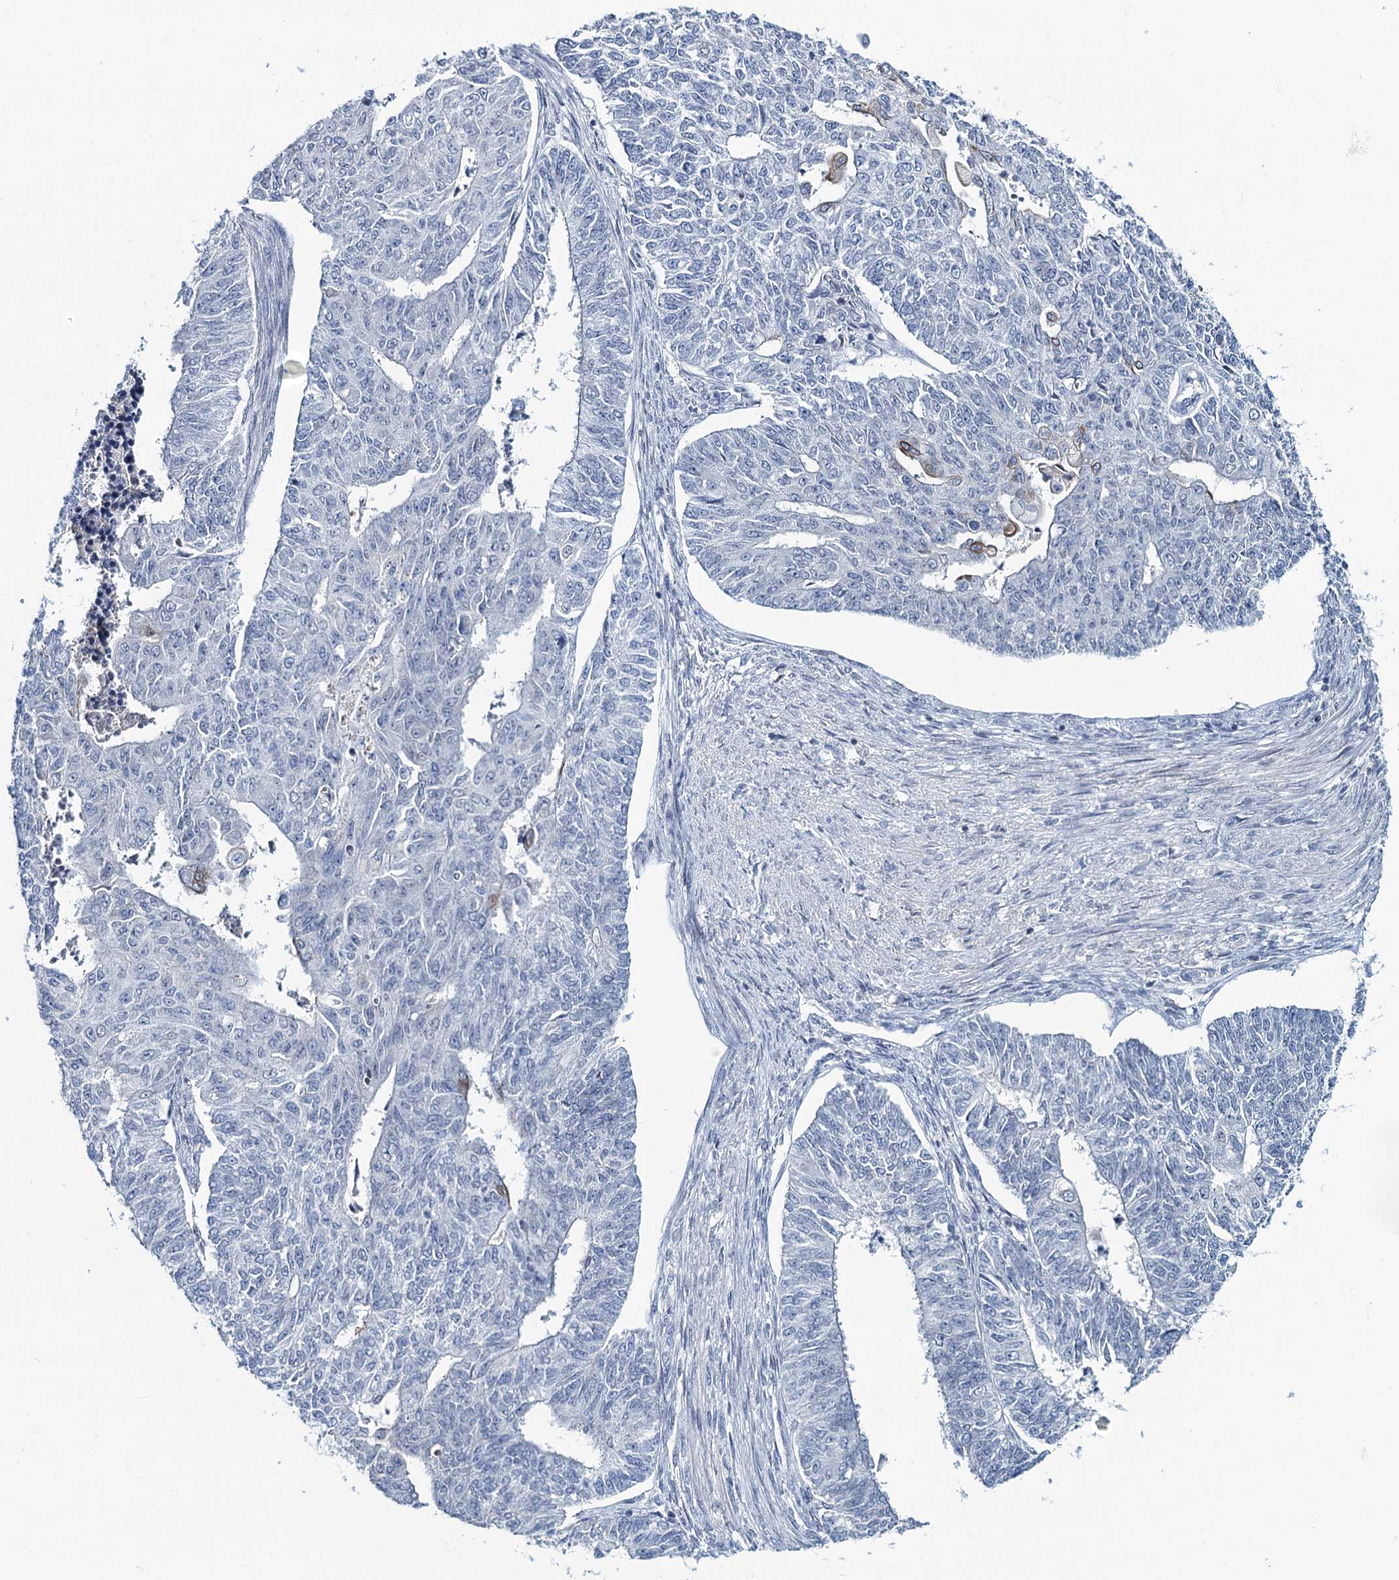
{"staining": {"intensity": "negative", "quantity": "none", "location": "none"}, "tissue": "endometrial cancer", "cell_type": "Tumor cells", "image_type": "cancer", "snomed": [{"axis": "morphology", "description": "Adenocarcinoma, NOS"}, {"axis": "topography", "description": "Endometrium"}], "caption": "There is no significant staining in tumor cells of endometrial cancer.", "gene": "TOX3", "patient": {"sex": "female", "age": 32}}